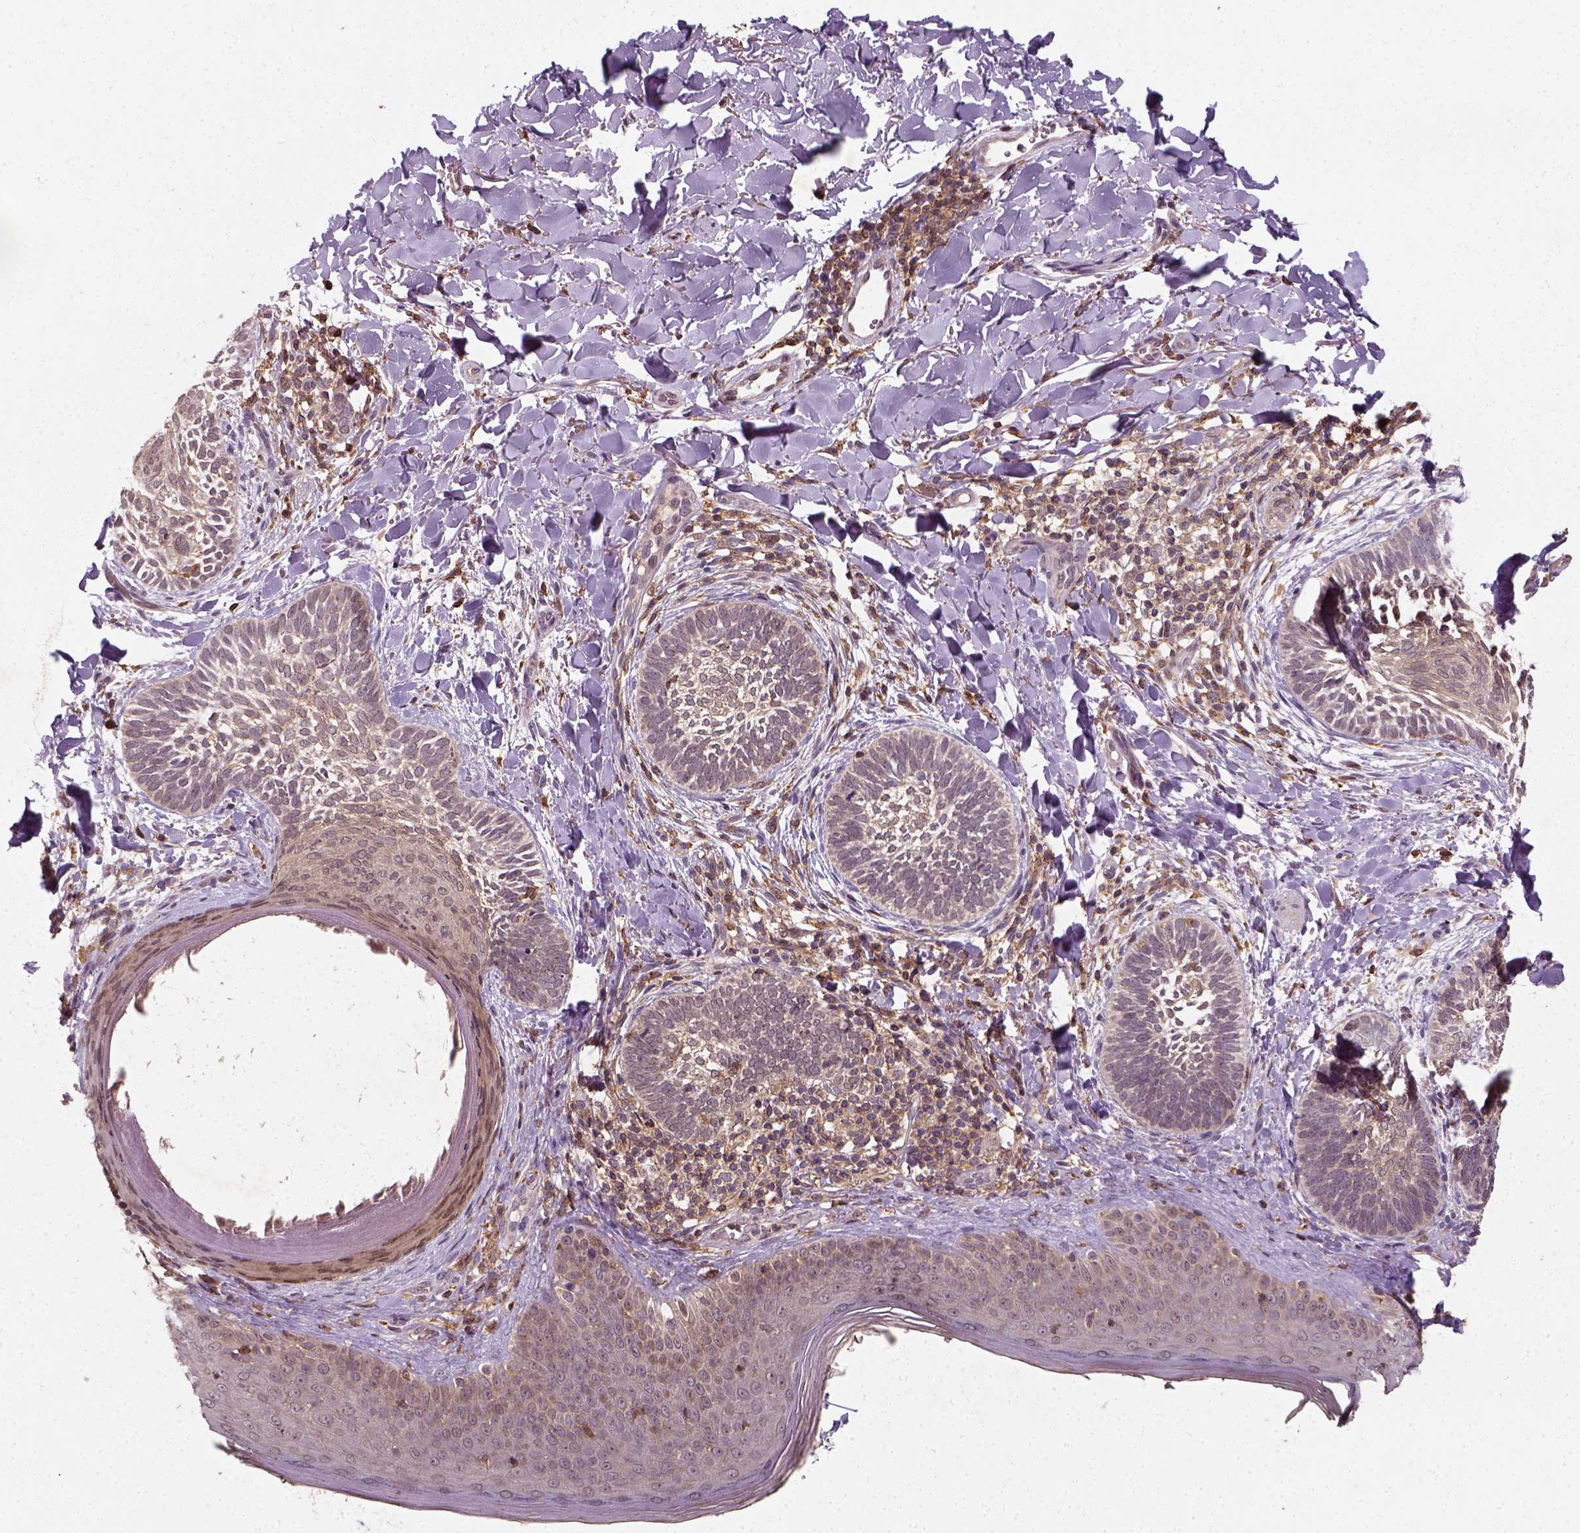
{"staining": {"intensity": "weak", "quantity": ">75%", "location": "cytoplasmic/membranous"}, "tissue": "skin cancer", "cell_type": "Tumor cells", "image_type": "cancer", "snomed": [{"axis": "morphology", "description": "Normal tissue, NOS"}, {"axis": "morphology", "description": "Basal cell carcinoma"}, {"axis": "topography", "description": "Skin"}], "caption": "Protein staining of skin cancer (basal cell carcinoma) tissue demonstrates weak cytoplasmic/membranous expression in about >75% of tumor cells.", "gene": "CAMKK1", "patient": {"sex": "male", "age": 46}}